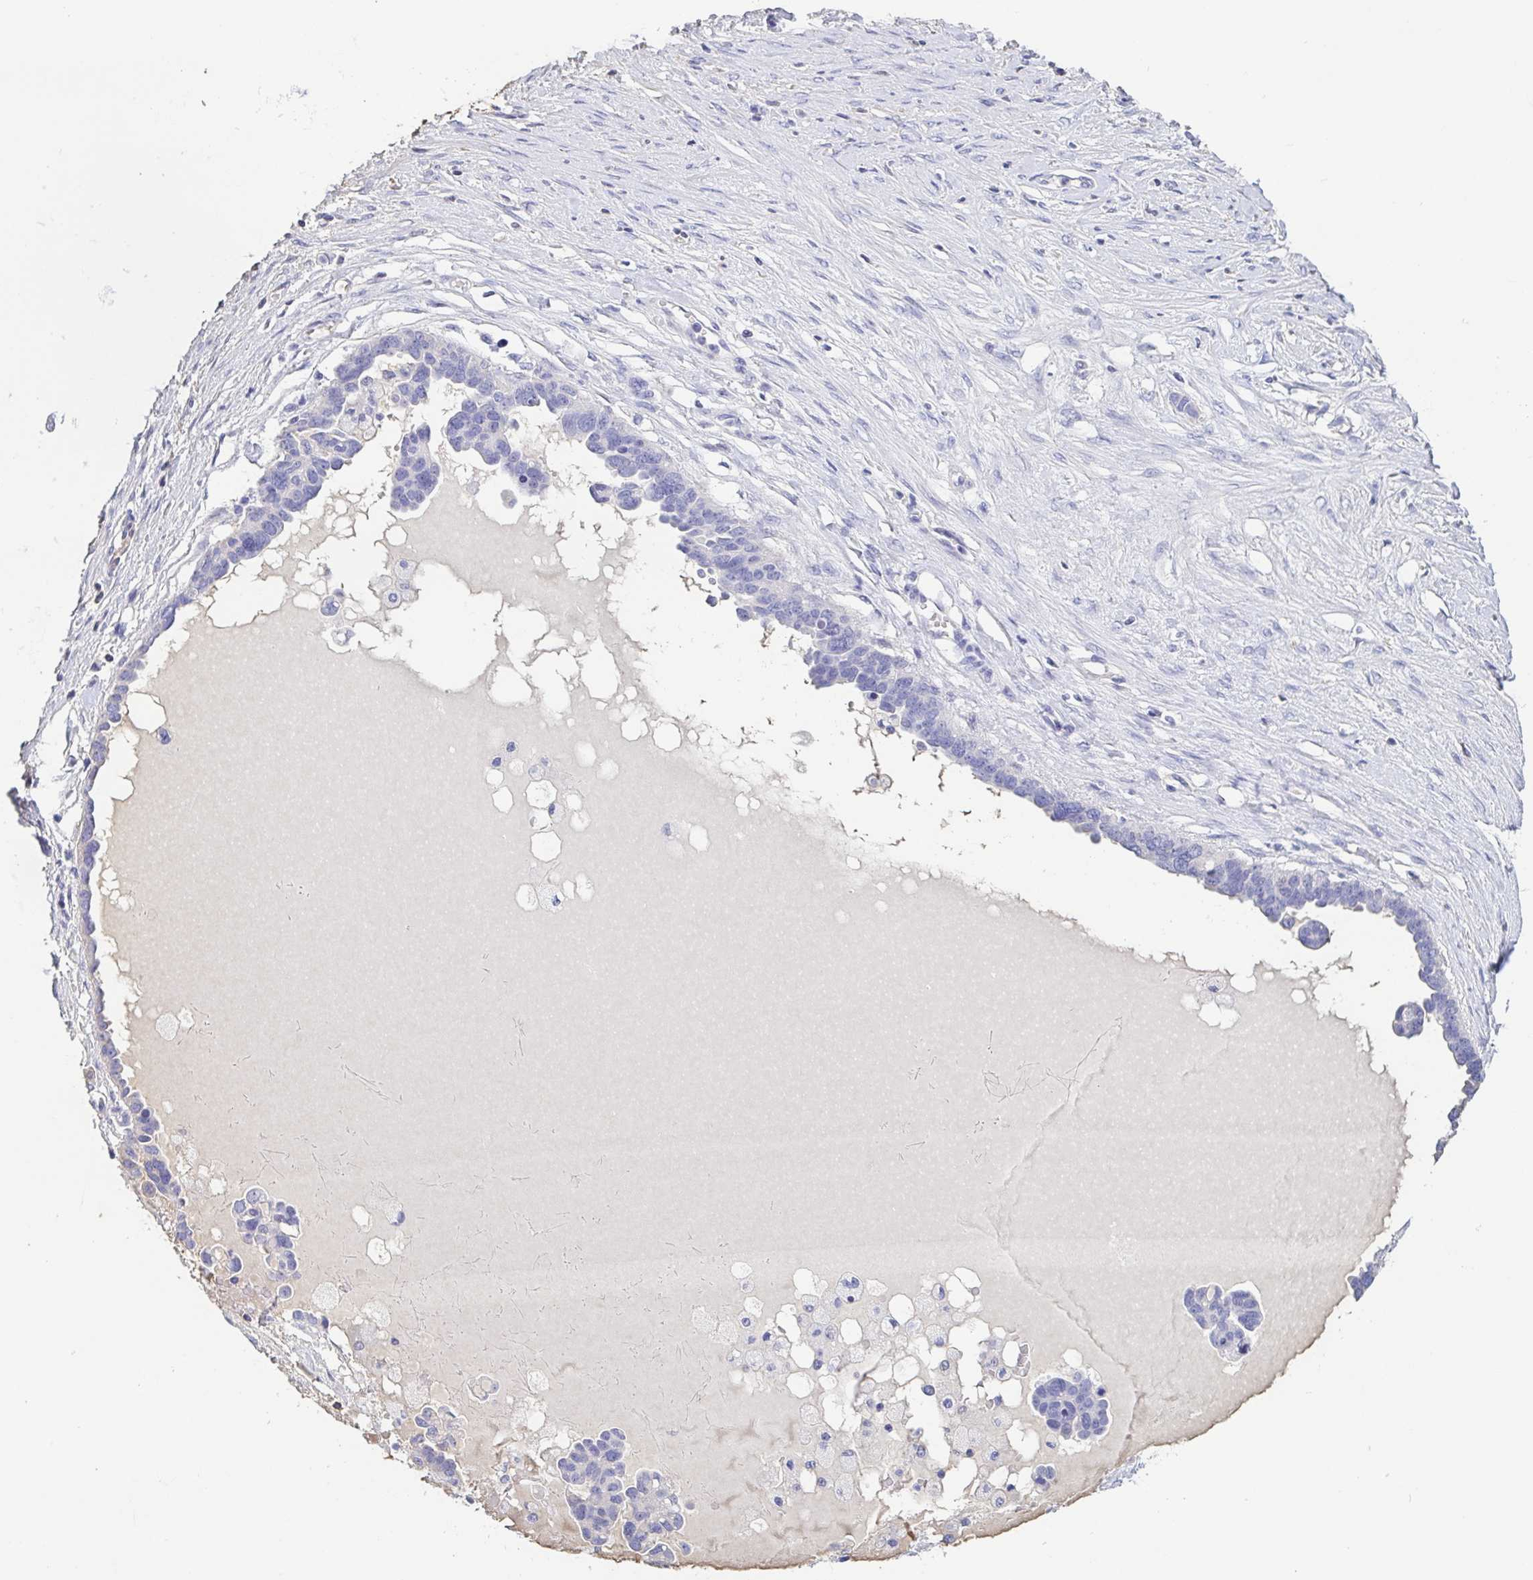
{"staining": {"intensity": "negative", "quantity": "none", "location": "none"}, "tissue": "ovarian cancer", "cell_type": "Tumor cells", "image_type": "cancer", "snomed": [{"axis": "morphology", "description": "Cystadenocarcinoma, serous, NOS"}, {"axis": "topography", "description": "Ovary"}], "caption": "This is a micrograph of immunohistochemistry staining of serous cystadenocarcinoma (ovarian), which shows no positivity in tumor cells. (IHC, brightfield microscopy, high magnification).", "gene": "TREH", "patient": {"sex": "female", "age": 54}}